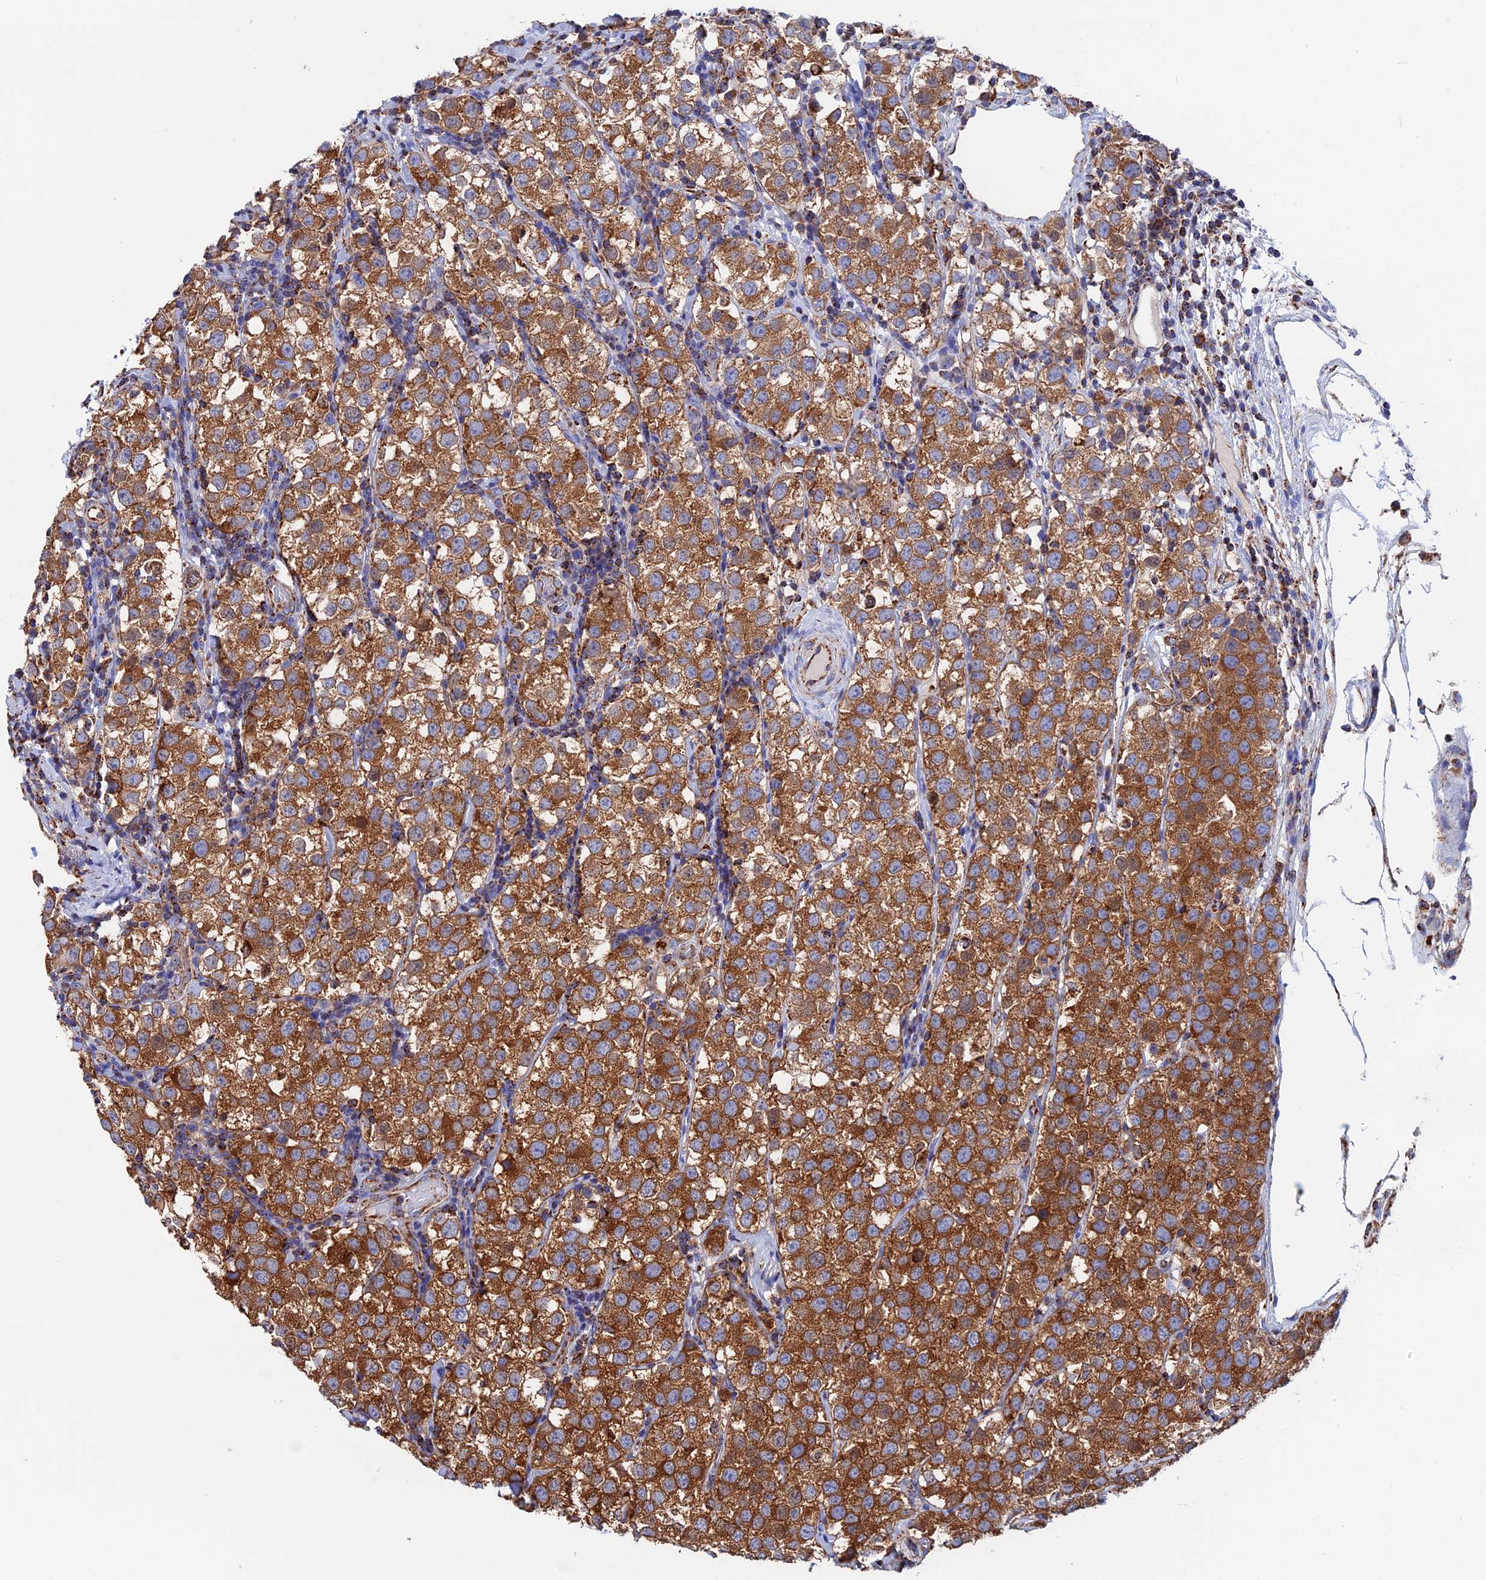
{"staining": {"intensity": "strong", "quantity": ">75%", "location": "cytoplasmic/membranous"}, "tissue": "testis cancer", "cell_type": "Tumor cells", "image_type": "cancer", "snomed": [{"axis": "morphology", "description": "Seminoma, NOS"}, {"axis": "topography", "description": "Testis"}], "caption": "A brown stain highlights strong cytoplasmic/membranous positivity of a protein in seminoma (testis) tumor cells.", "gene": "WDR83", "patient": {"sex": "male", "age": 34}}